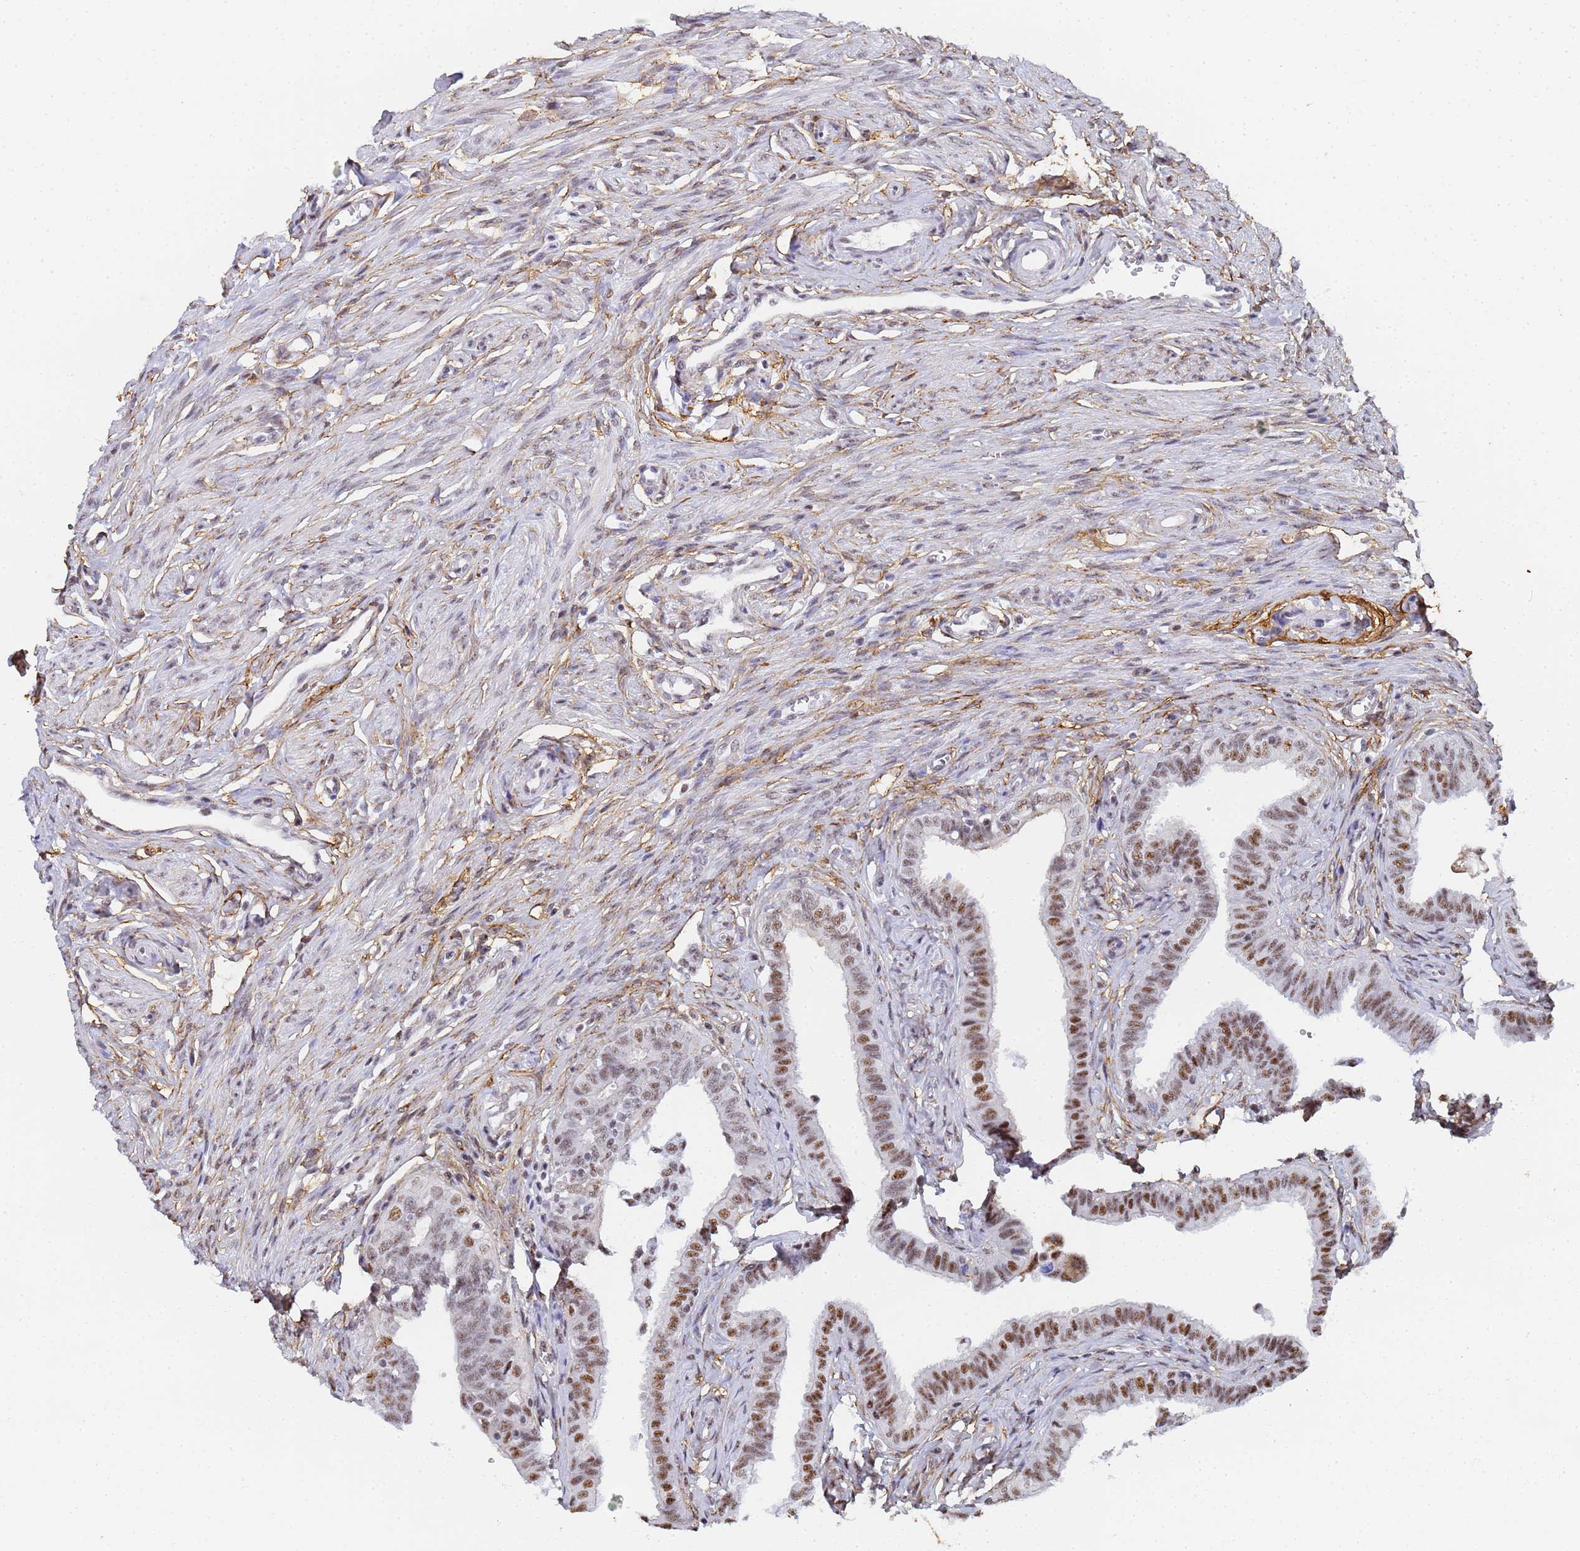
{"staining": {"intensity": "moderate", "quantity": ">75%", "location": "cytoplasmic/membranous,nuclear"}, "tissue": "fallopian tube", "cell_type": "Glandular cells", "image_type": "normal", "snomed": [{"axis": "morphology", "description": "Normal tissue, NOS"}, {"axis": "morphology", "description": "Carcinoma, NOS"}, {"axis": "topography", "description": "Fallopian tube"}, {"axis": "topography", "description": "Ovary"}], "caption": "Protein expression analysis of unremarkable fallopian tube exhibits moderate cytoplasmic/membranous,nuclear positivity in about >75% of glandular cells. (DAB (3,3'-diaminobenzidine) IHC, brown staining for protein, blue staining for nuclei).", "gene": "PRRT4", "patient": {"sex": "female", "age": 59}}